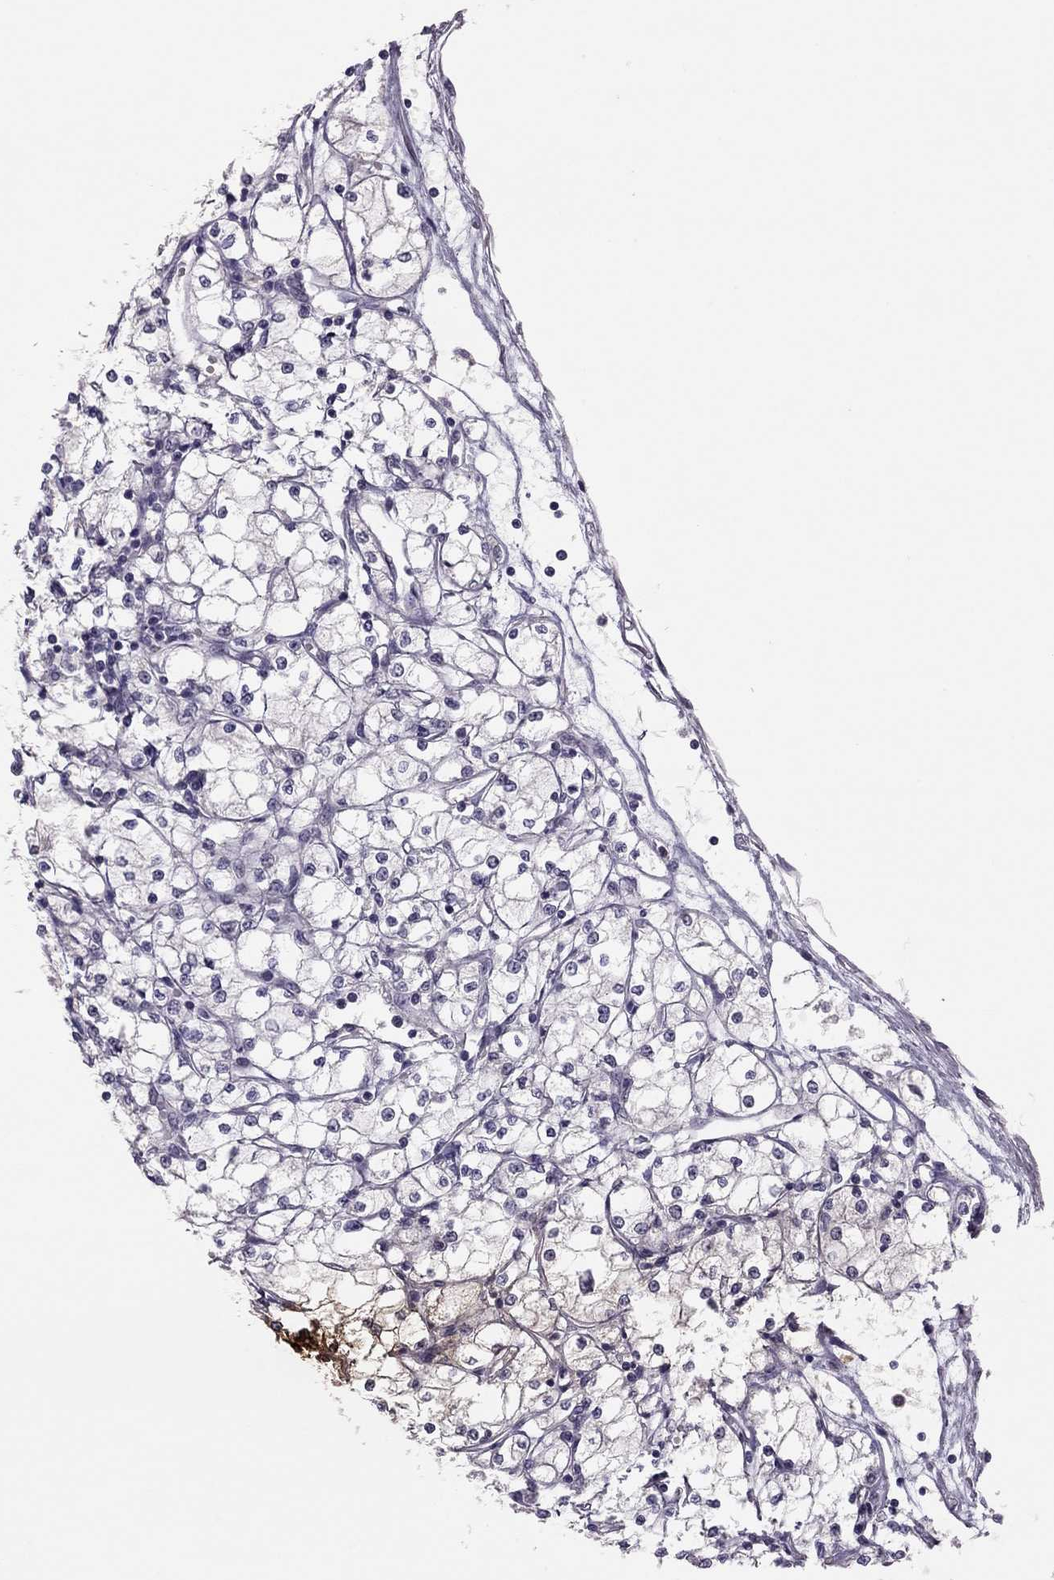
{"staining": {"intensity": "negative", "quantity": "none", "location": "none"}, "tissue": "renal cancer", "cell_type": "Tumor cells", "image_type": "cancer", "snomed": [{"axis": "morphology", "description": "Adenocarcinoma, NOS"}, {"axis": "topography", "description": "Kidney"}], "caption": "A histopathology image of renal cancer stained for a protein reveals no brown staining in tumor cells.", "gene": "ADORA2A", "patient": {"sex": "male", "age": 67}}